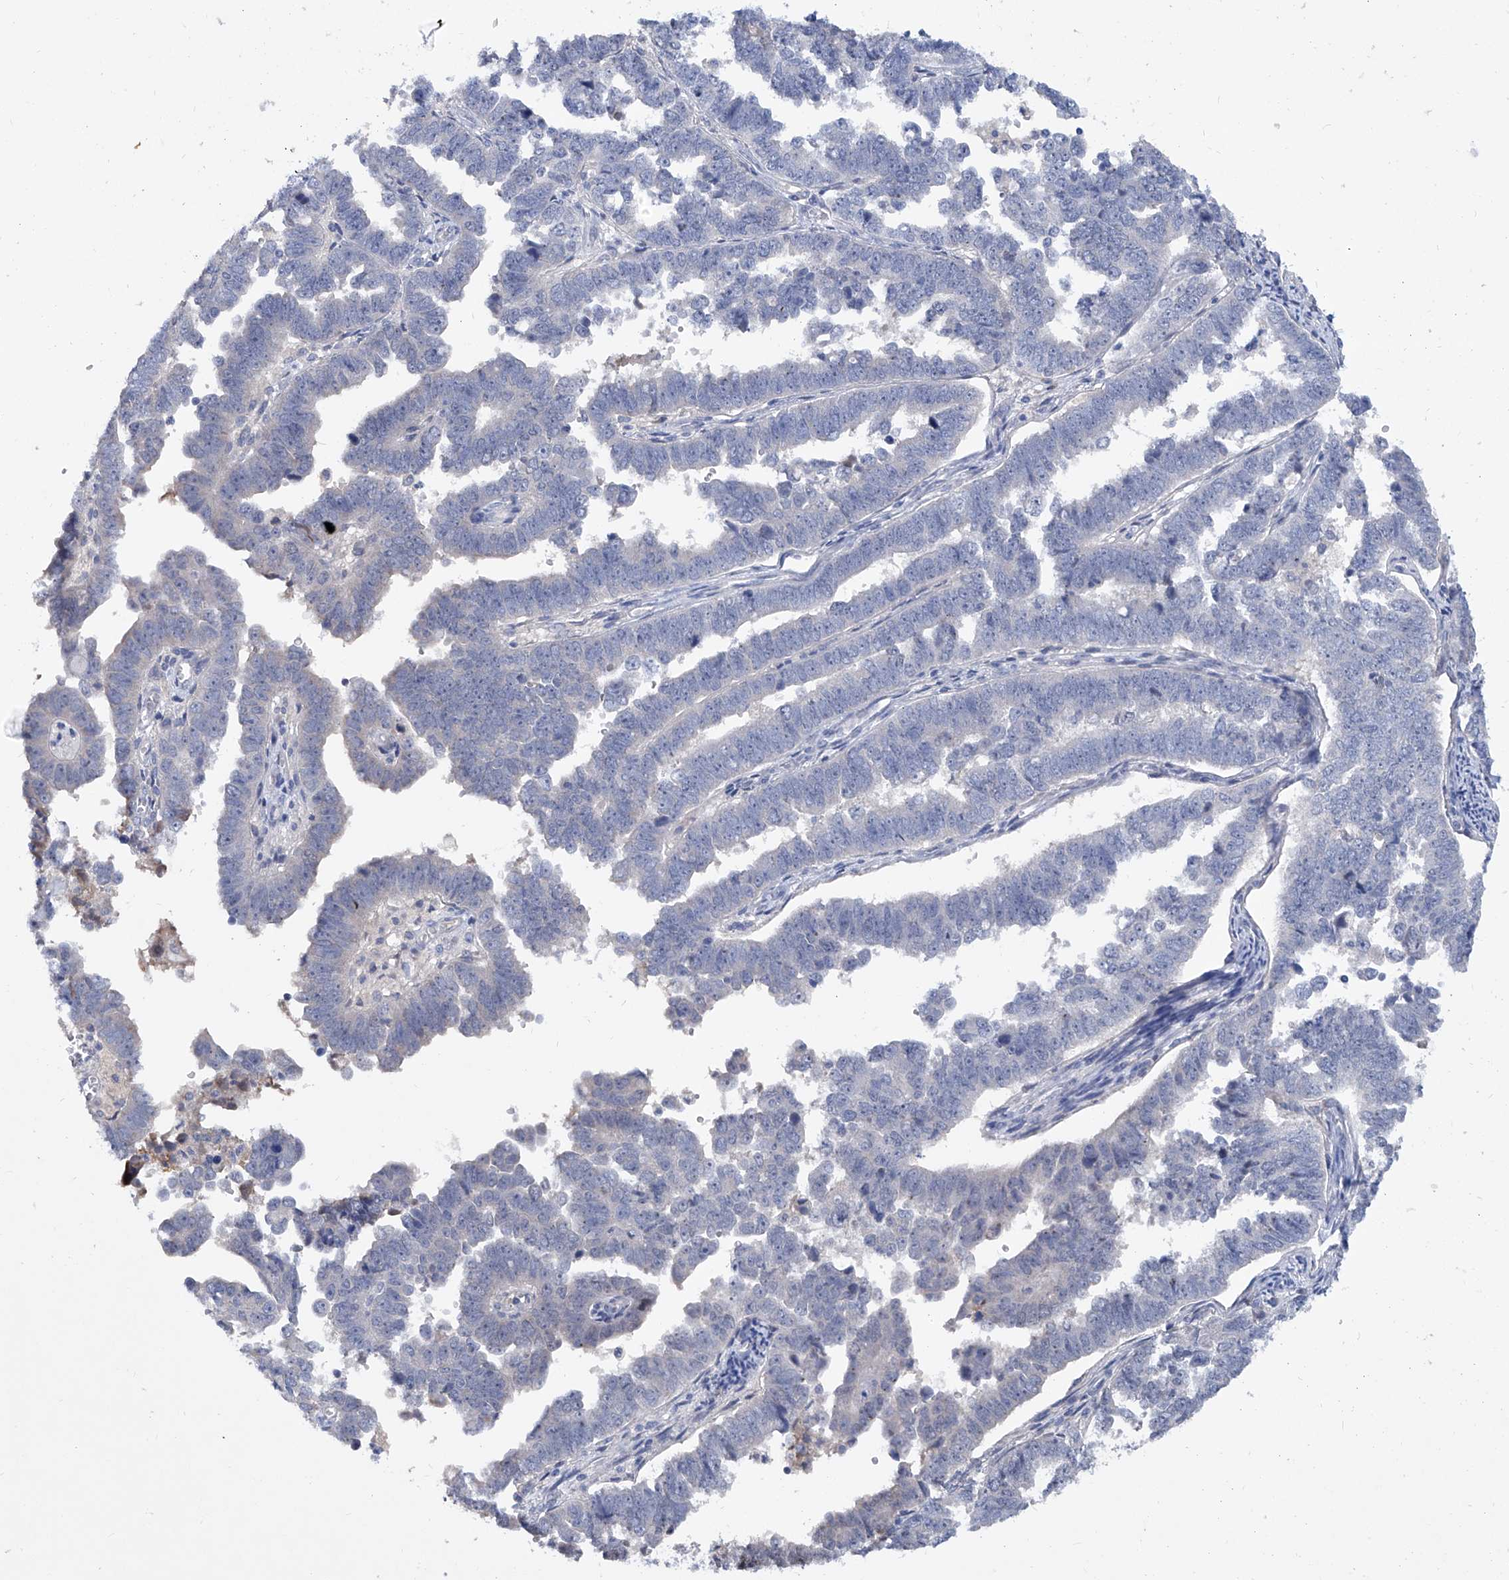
{"staining": {"intensity": "negative", "quantity": "none", "location": "none"}, "tissue": "endometrial cancer", "cell_type": "Tumor cells", "image_type": "cancer", "snomed": [{"axis": "morphology", "description": "Adenocarcinoma, NOS"}, {"axis": "topography", "description": "Endometrium"}], "caption": "Immunohistochemical staining of human endometrial cancer reveals no significant expression in tumor cells.", "gene": "KLHL17", "patient": {"sex": "female", "age": 75}}